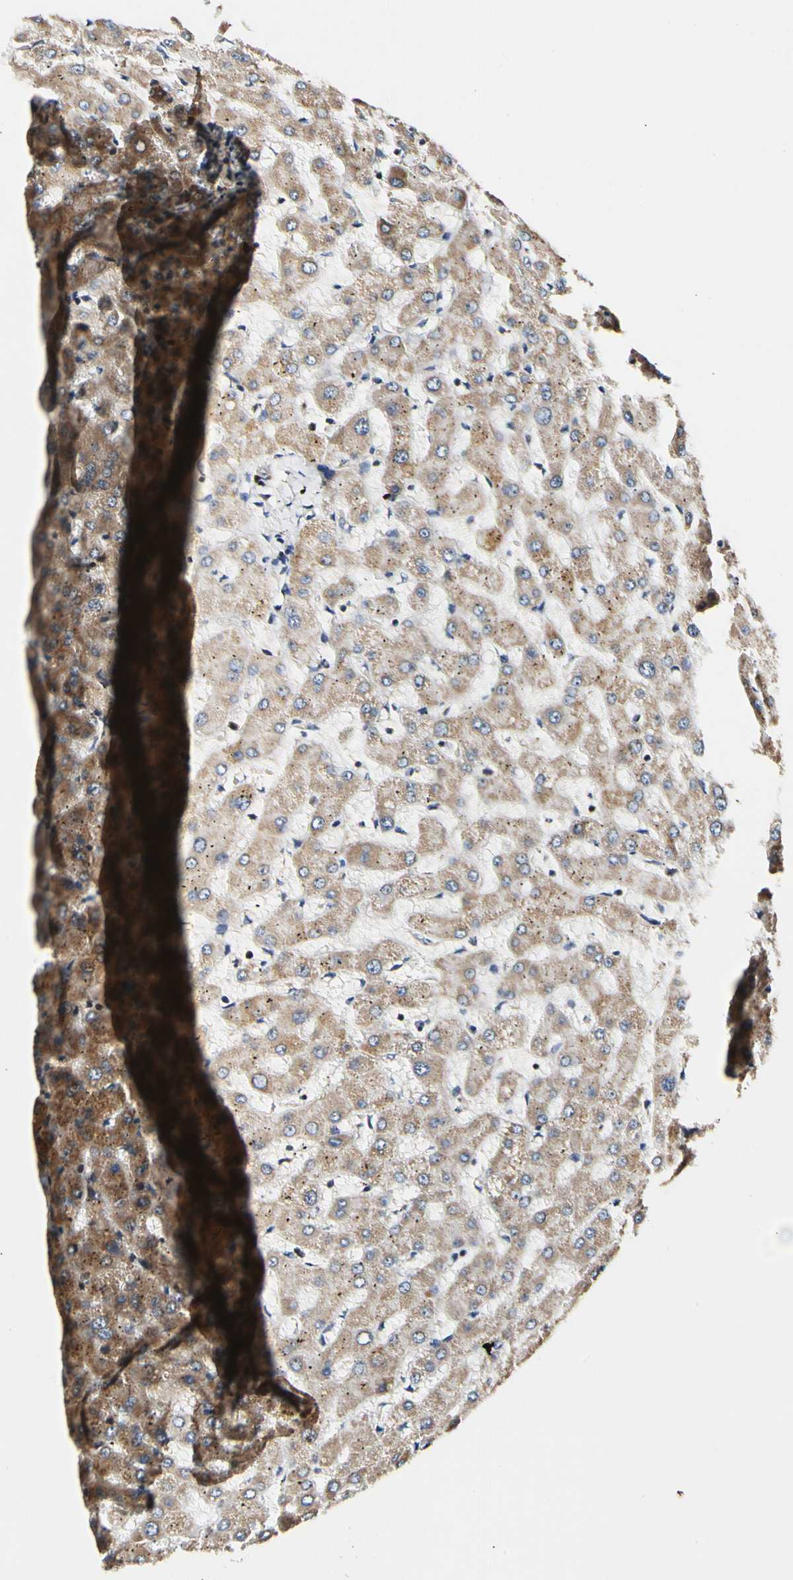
{"staining": {"intensity": "moderate", "quantity": ">75%", "location": "cytoplasmic/membranous"}, "tissue": "liver", "cell_type": "Cholangiocytes", "image_type": "normal", "snomed": [{"axis": "morphology", "description": "Normal tissue, NOS"}, {"axis": "topography", "description": "Liver"}], "caption": "The image displays a brown stain indicating the presence of a protein in the cytoplasmic/membranous of cholangiocytes in liver. (Brightfield microscopy of DAB IHC at high magnification).", "gene": "KHDC4", "patient": {"sex": "female", "age": 63}}